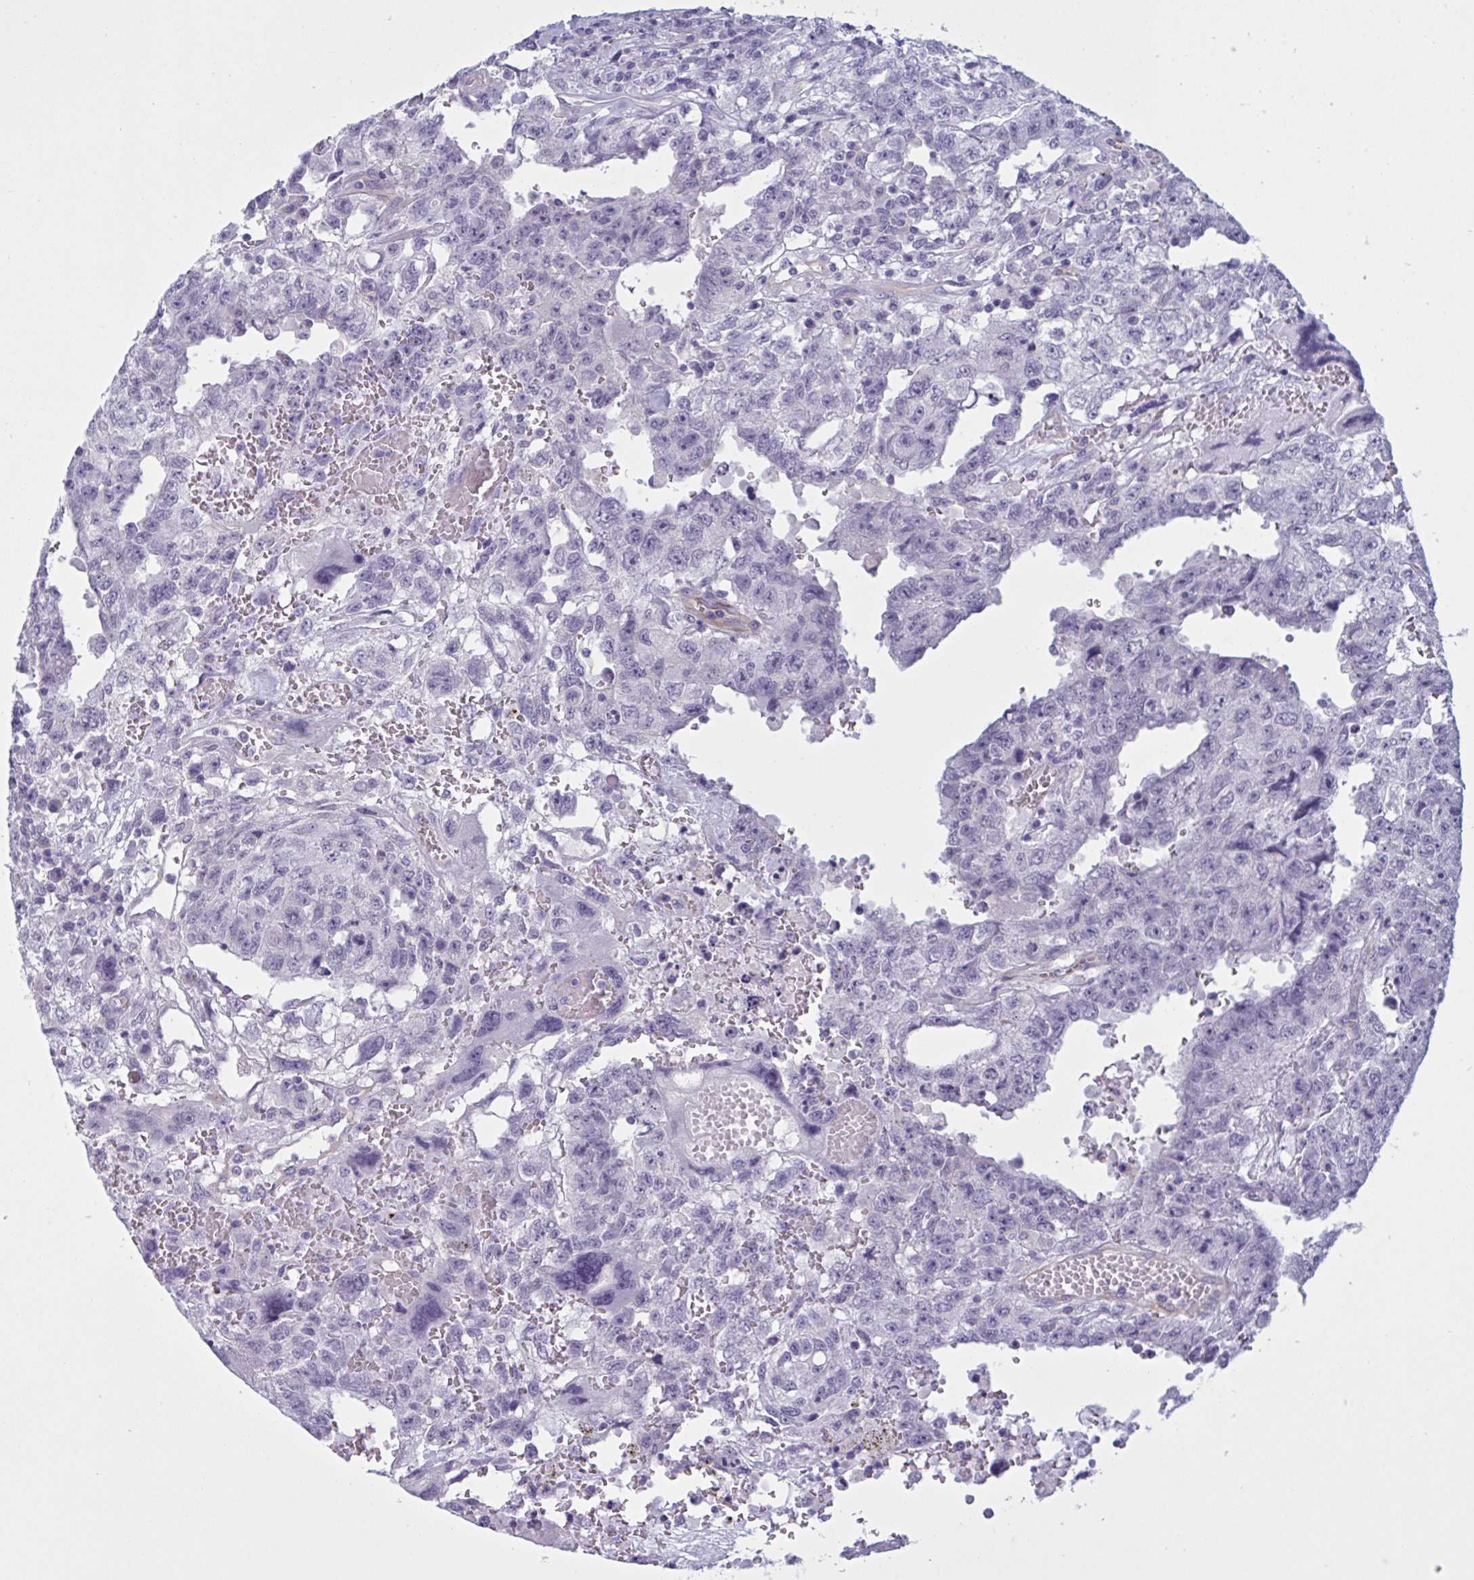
{"staining": {"intensity": "negative", "quantity": "none", "location": "none"}, "tissue": "testis cancer", "cell_type": "Tumor cells", "image_type": "cancer", "snomed": [{"axis": "morphology", "description": "Carcinoma, Embryonal, NOS"}, {"axis": "topography", "description": "Testis"}], "caption": "Testis embryonal carcinoma was stained to show a protein in brown. There is no significant positivity in tumor cells.", "gene": "OR1L3", "patient": {"sex": "male", "age": 26}}